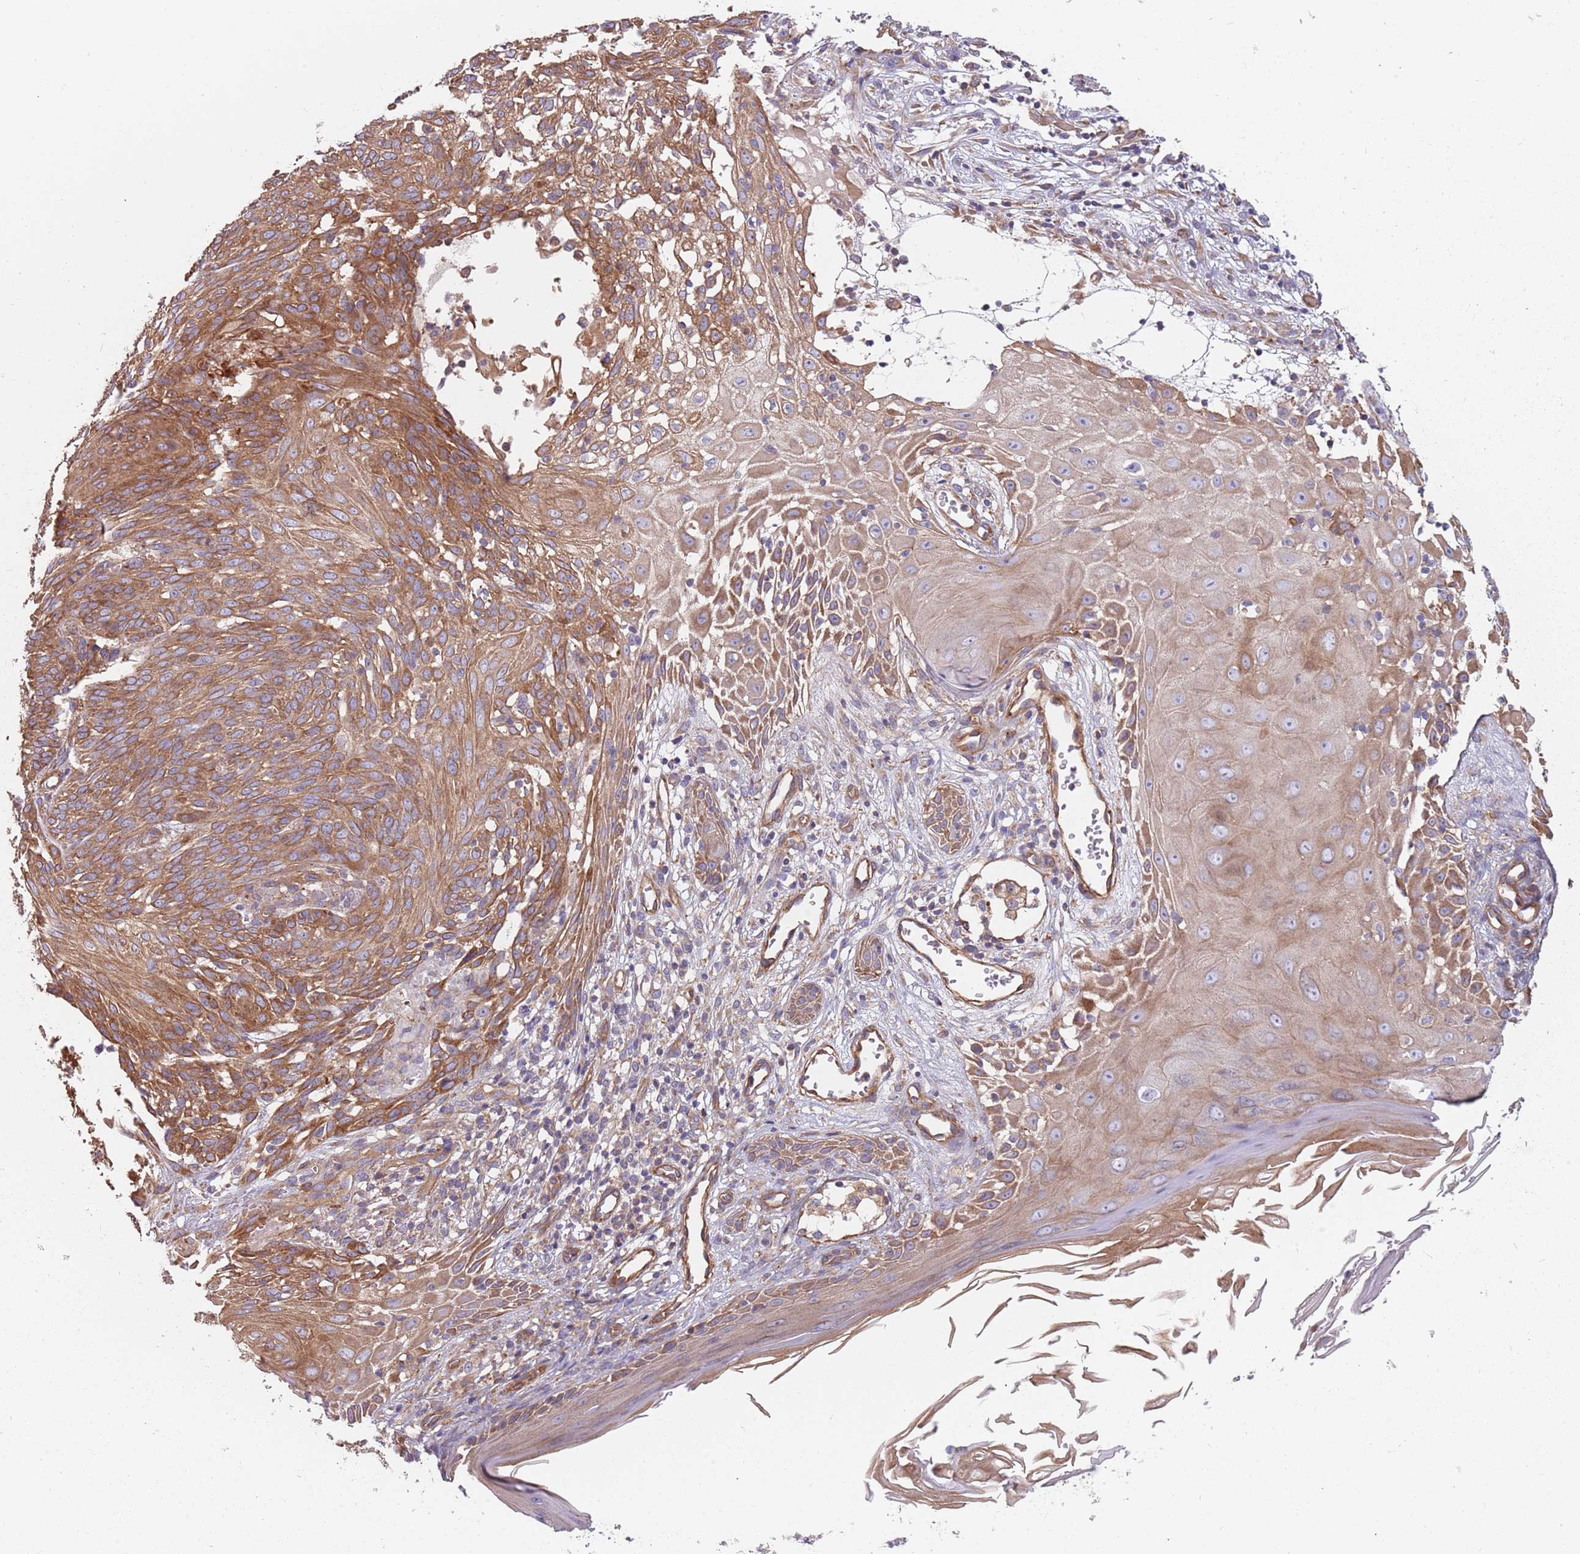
{"staining": {"intensity": "moderate", "quantity": ">75%", "location": "cytoplasmic/membranous"}, "tissue": "skin cancer", "cell_type": "Tumor cells", "image_type": "cancer", "snomed": [{"axis": "morphology", "description": "Basal cell carcinoma"}, {"axis": "topography", "description": "Skin"}], "caption": "There is medium levels of moderate cytoplasmic/membranous positivity in tumor cells of skin cancer, as demonstrated by immunohistochemical staining (brown color).", "gene": "SPDL1", "patient": {"sex": "female", "age": 86}}